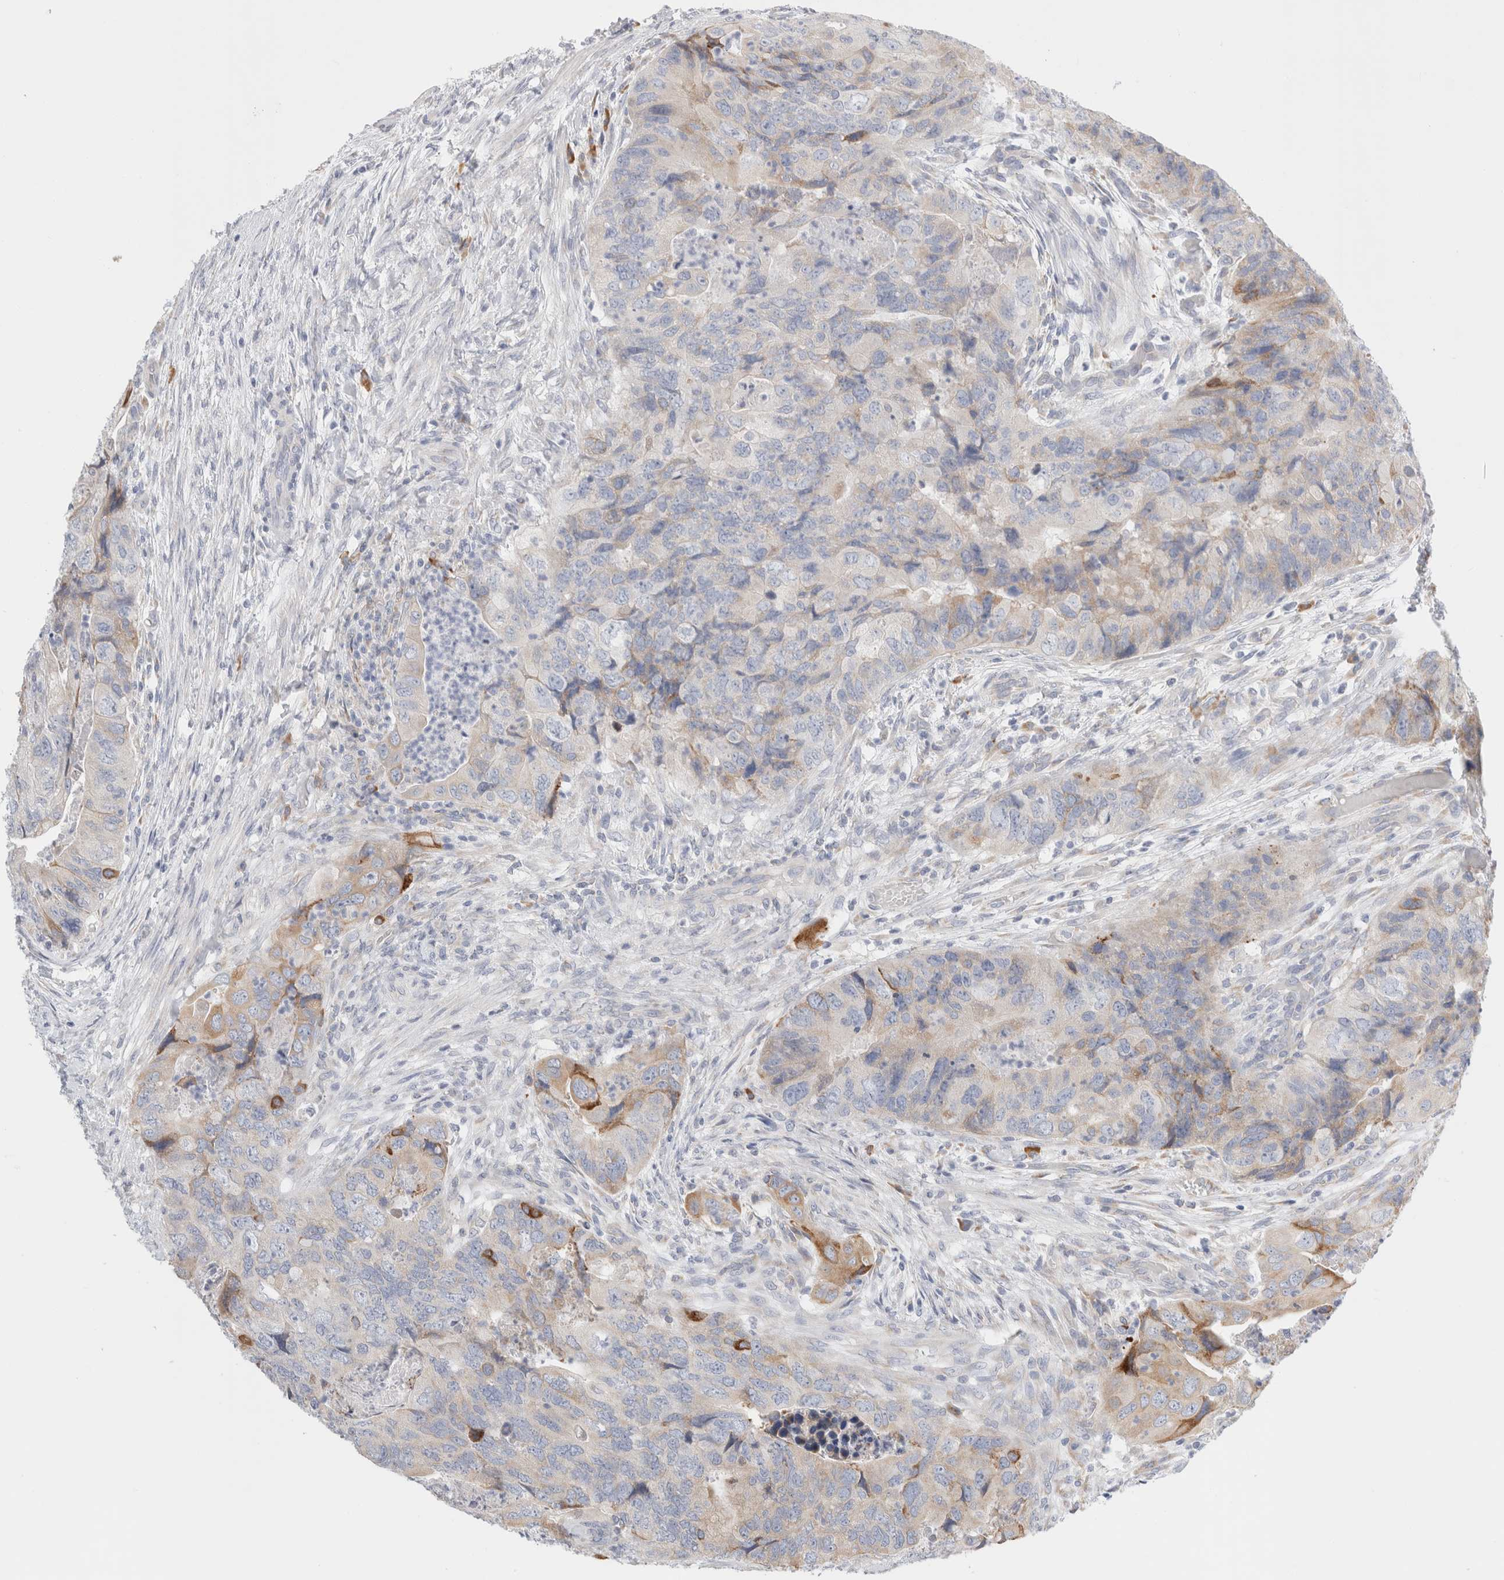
{"staining": {"intensity": "moderate", "quantity": "<25%", "location": "cytoplasmic/membranous"}, "tissue": "colorectal cancer", "cell_type": "Tumor cells", "image_type": "cancer", "snomed": [{"axis": "morphology", "description": "Adenocarcinoma, NOS"}, {"axis": "topography", "description": "Rectum"}], "caption": "This histopathology image exhibits colorectal adenocarcinoma stained with IHC to label a protein in brown. The cytoplasmic/membranous of tumor cells show moderate positivity for the protein. Nuclei are counter-stained blue.", "gene": "CSK", "patient": {"sex": "male", "age": 63}}